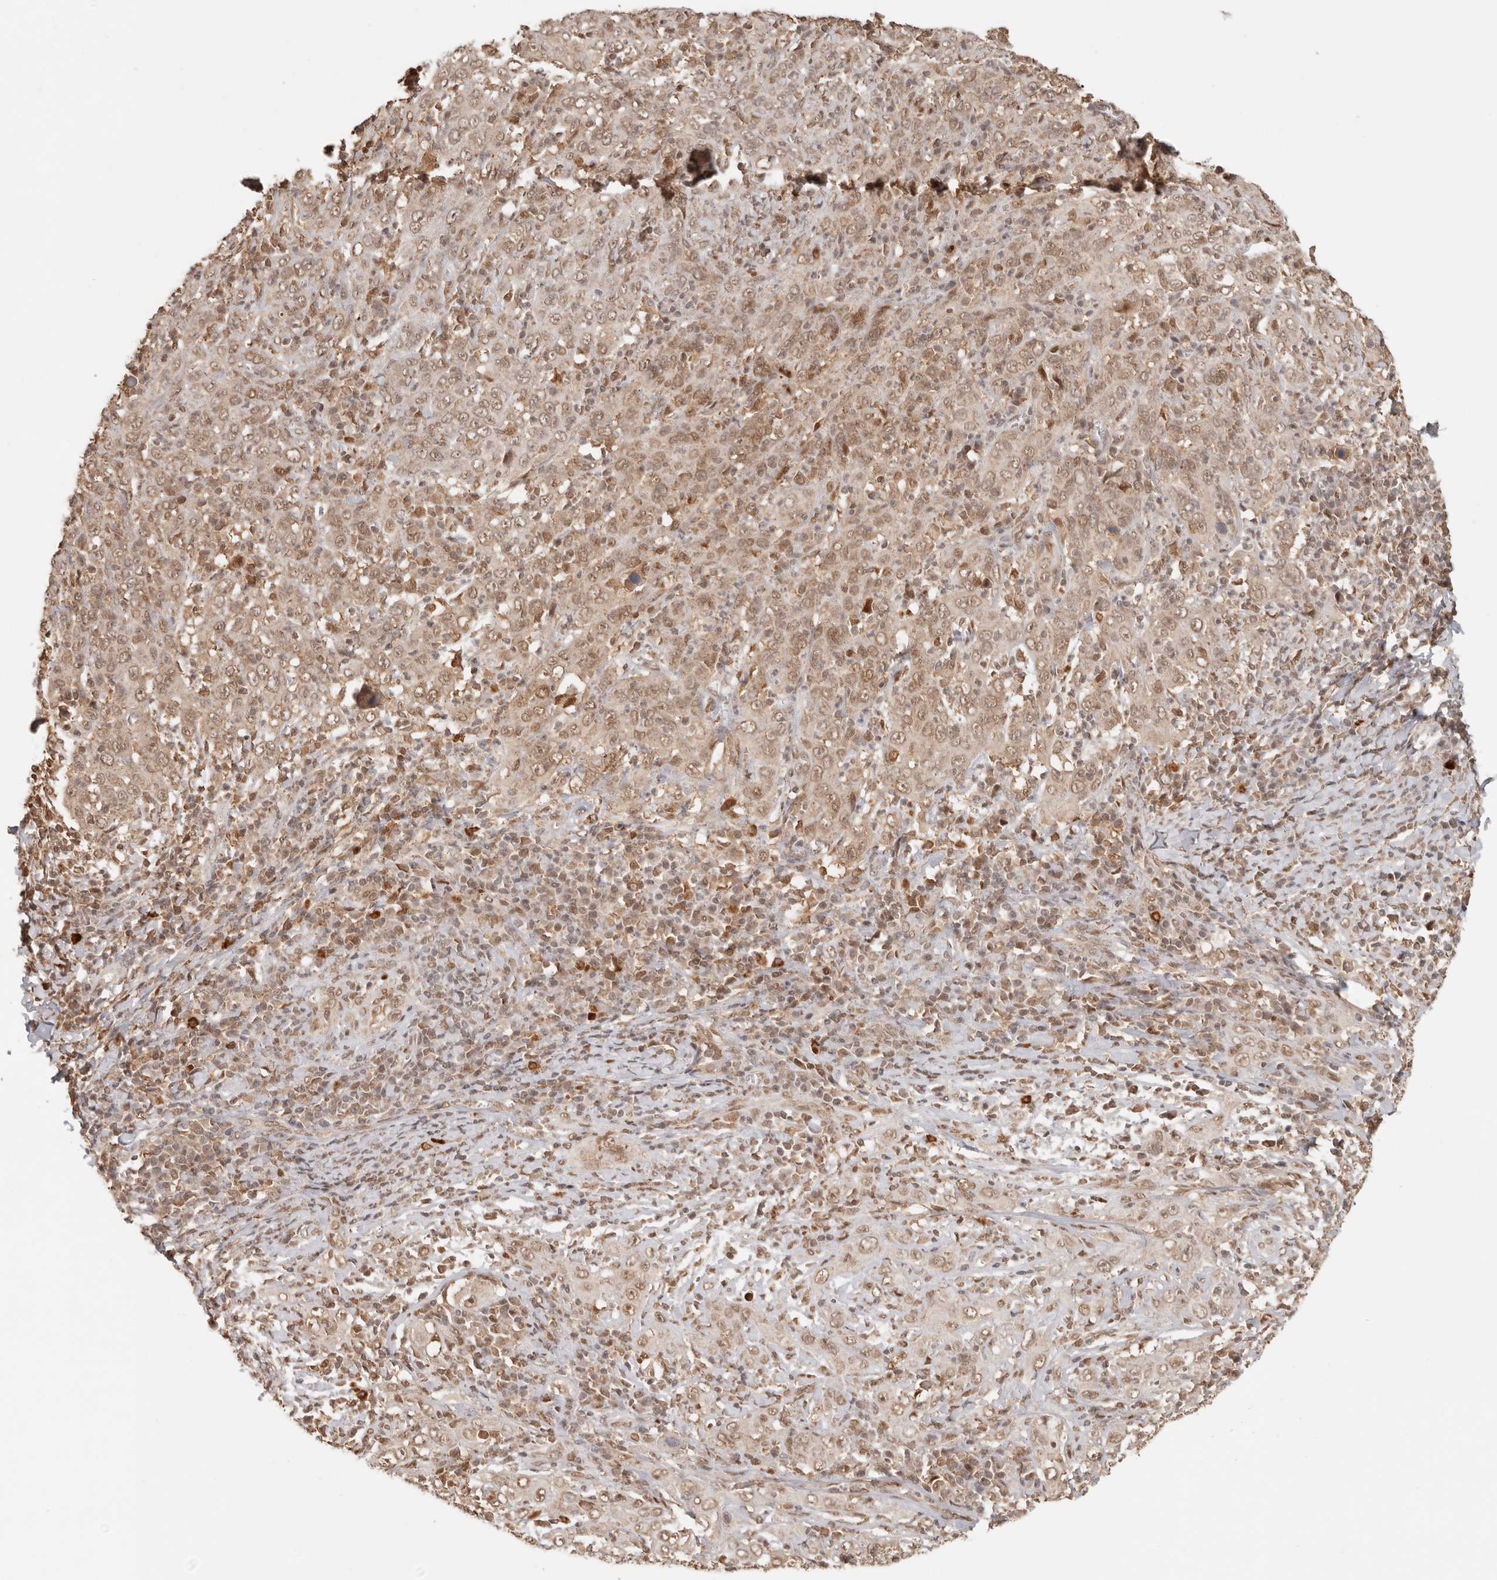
{"staining": {"intensity": "moderate", "quantity": ">75%", "location": "nuclear"}, "tissue": "cervical cancer", "cell_type": "Tumor cells", "image_type": "cancer", "snomed": [{"axis": "morphology", "description": "Squamous cell carcinoma, NOS"}, {"axis": "topography", "description": "Cervix"}], "caption": "Cervical squamous cell carcinoma tissue shows moderate nuclear positivity in about >75% of tumor cells", "gene": "NPAS2", "patient": {"sex": "female", "age": 46}}